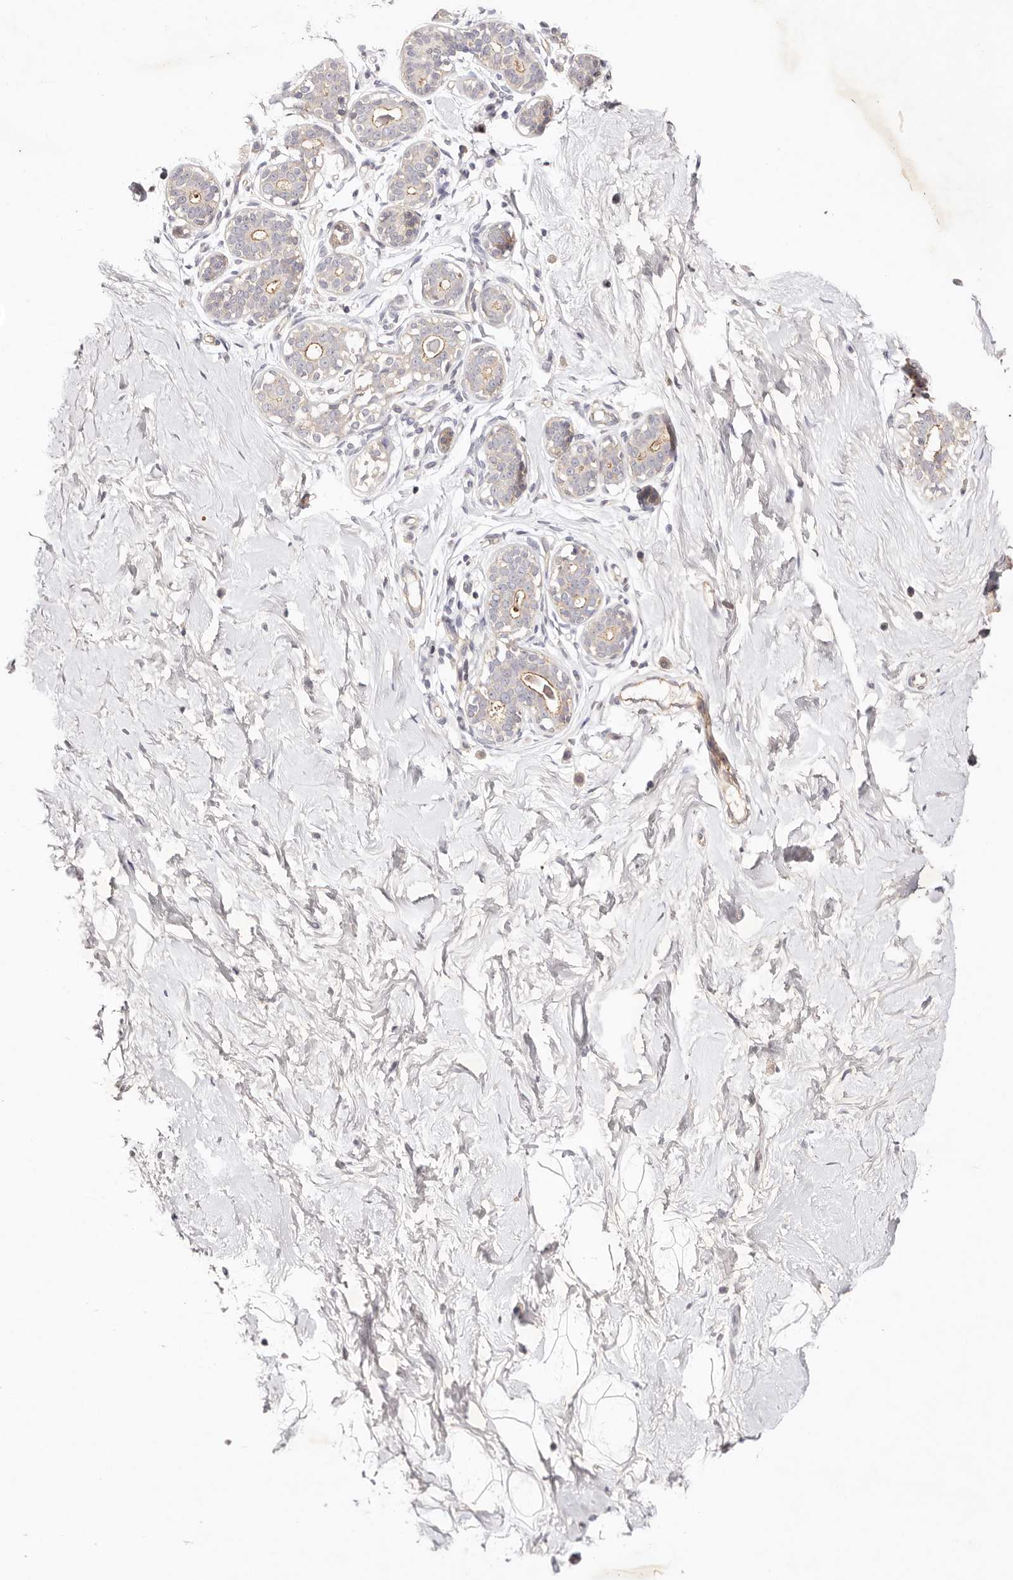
{"staining": {"intensity": "negative", "quantity": "none", "location": "none"}, "tissue": "breast", "cell_type": "Adipocytes", "image_type": "normal", "snomed": [{"axis": "morphology", "description": "Normal tissue, NOS"}, {"axis": "morphology", "description": "Adenoma, NOS"}, {"axis": "topography", "description": "Breast"}], "caption": "Immunohistochemistry (IHC) image of unremarkable human breast stained for a protein (brown), which reveals no staining in adipocytes.", "gene": "SLC35B2", "patient": {"sex": "female", "age": 23}}